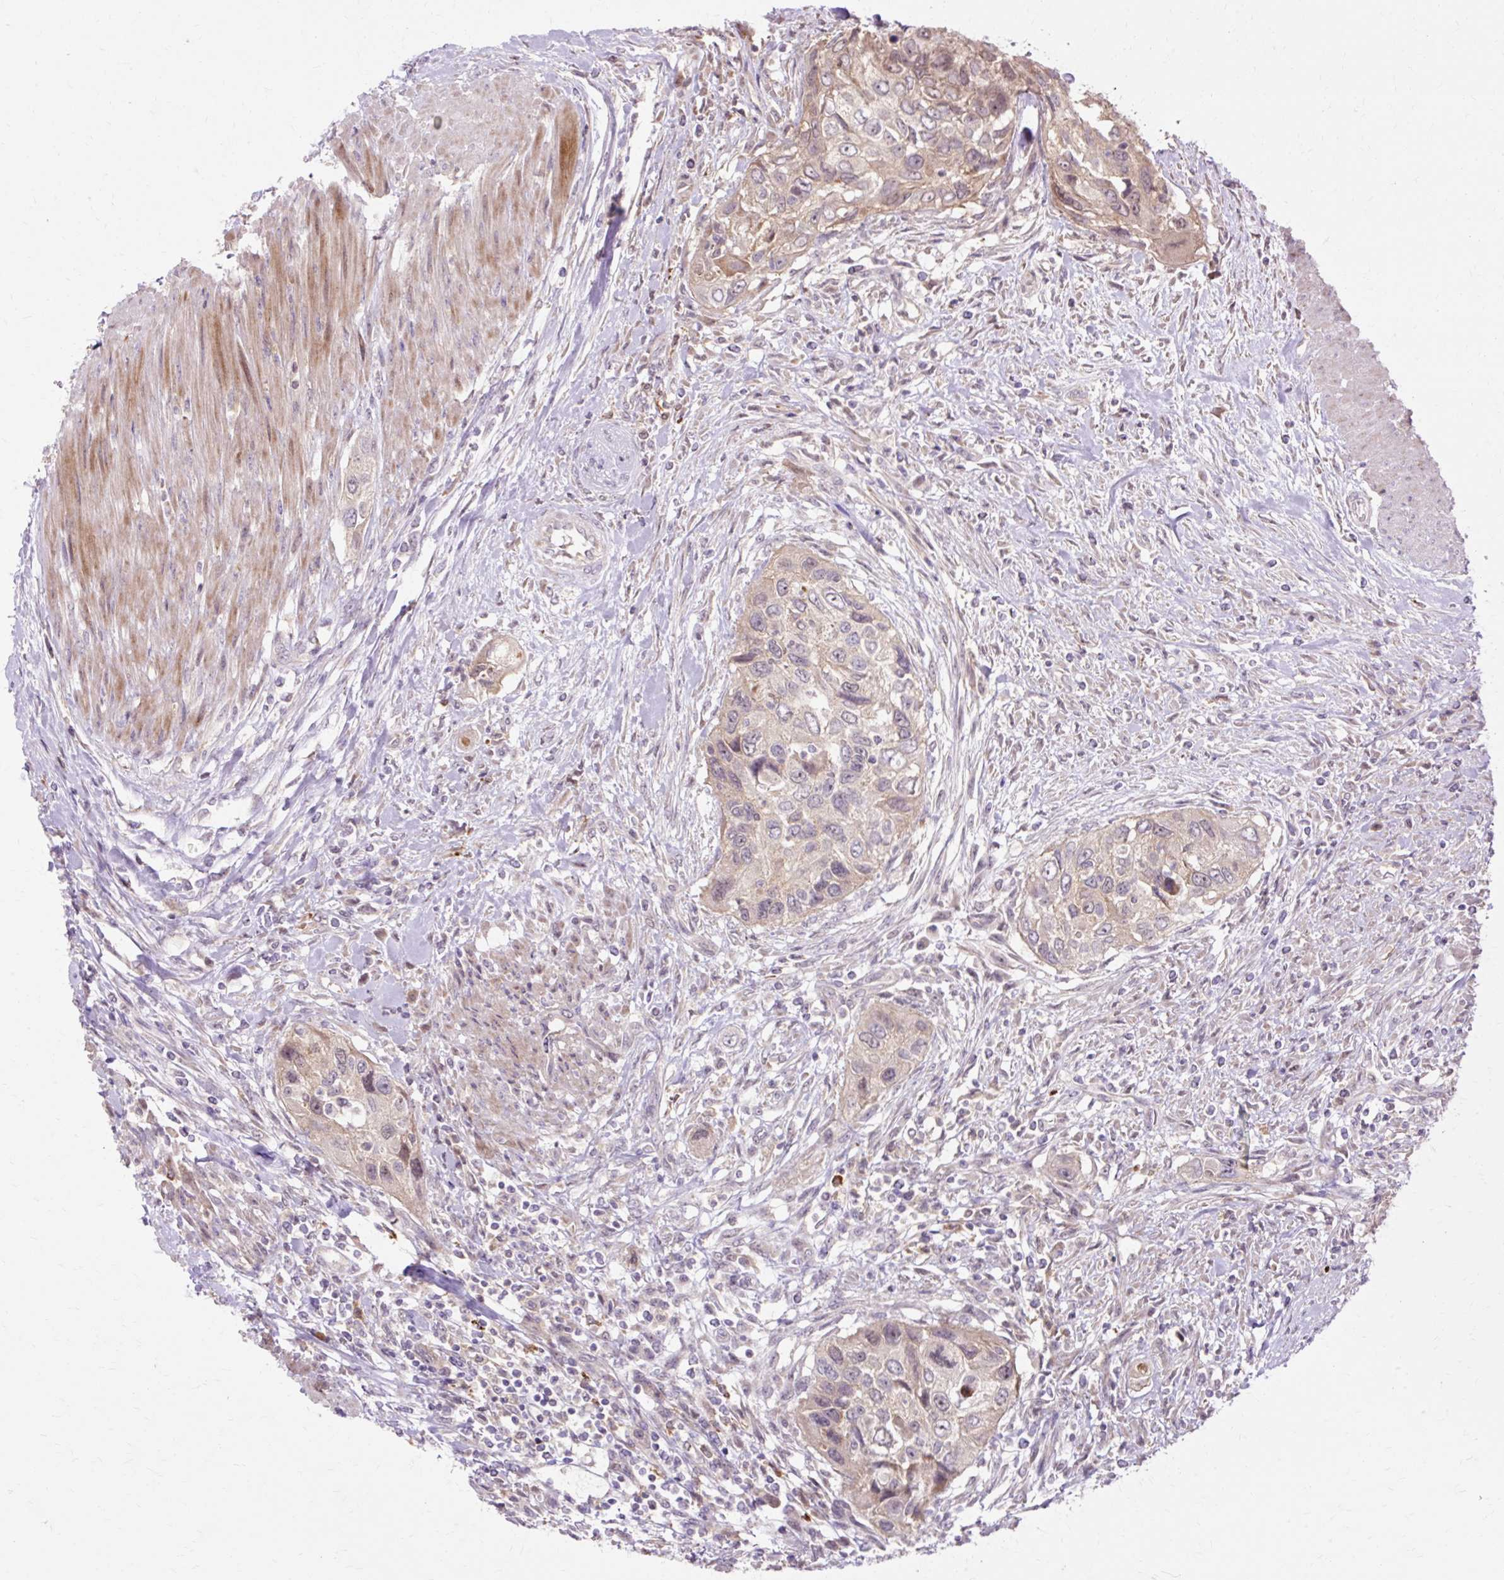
{"staining": {"intensity": "moderate", "quantity": "<25%", "location": "cytoplasmic/membranous,nuclear"}, "tissue": "urothelial cancer", "cell_type": "Tumor cells", "image_type": "cancer", "snomed": [{"axis": "morphology", "description": "Urothelial carcinoma, High grade"}, {"axis": "topography", "description": "Urinary bladder"}], "caption": "Human high-grade urothelial carcinoma stained for a protein (brown) displays moderate cytoplasmic/membranous and nuclear positive positivity in about <25% of tumor cells.", "gene": "GEMIN2", "patient": {"sex": "female", "age": 60}}